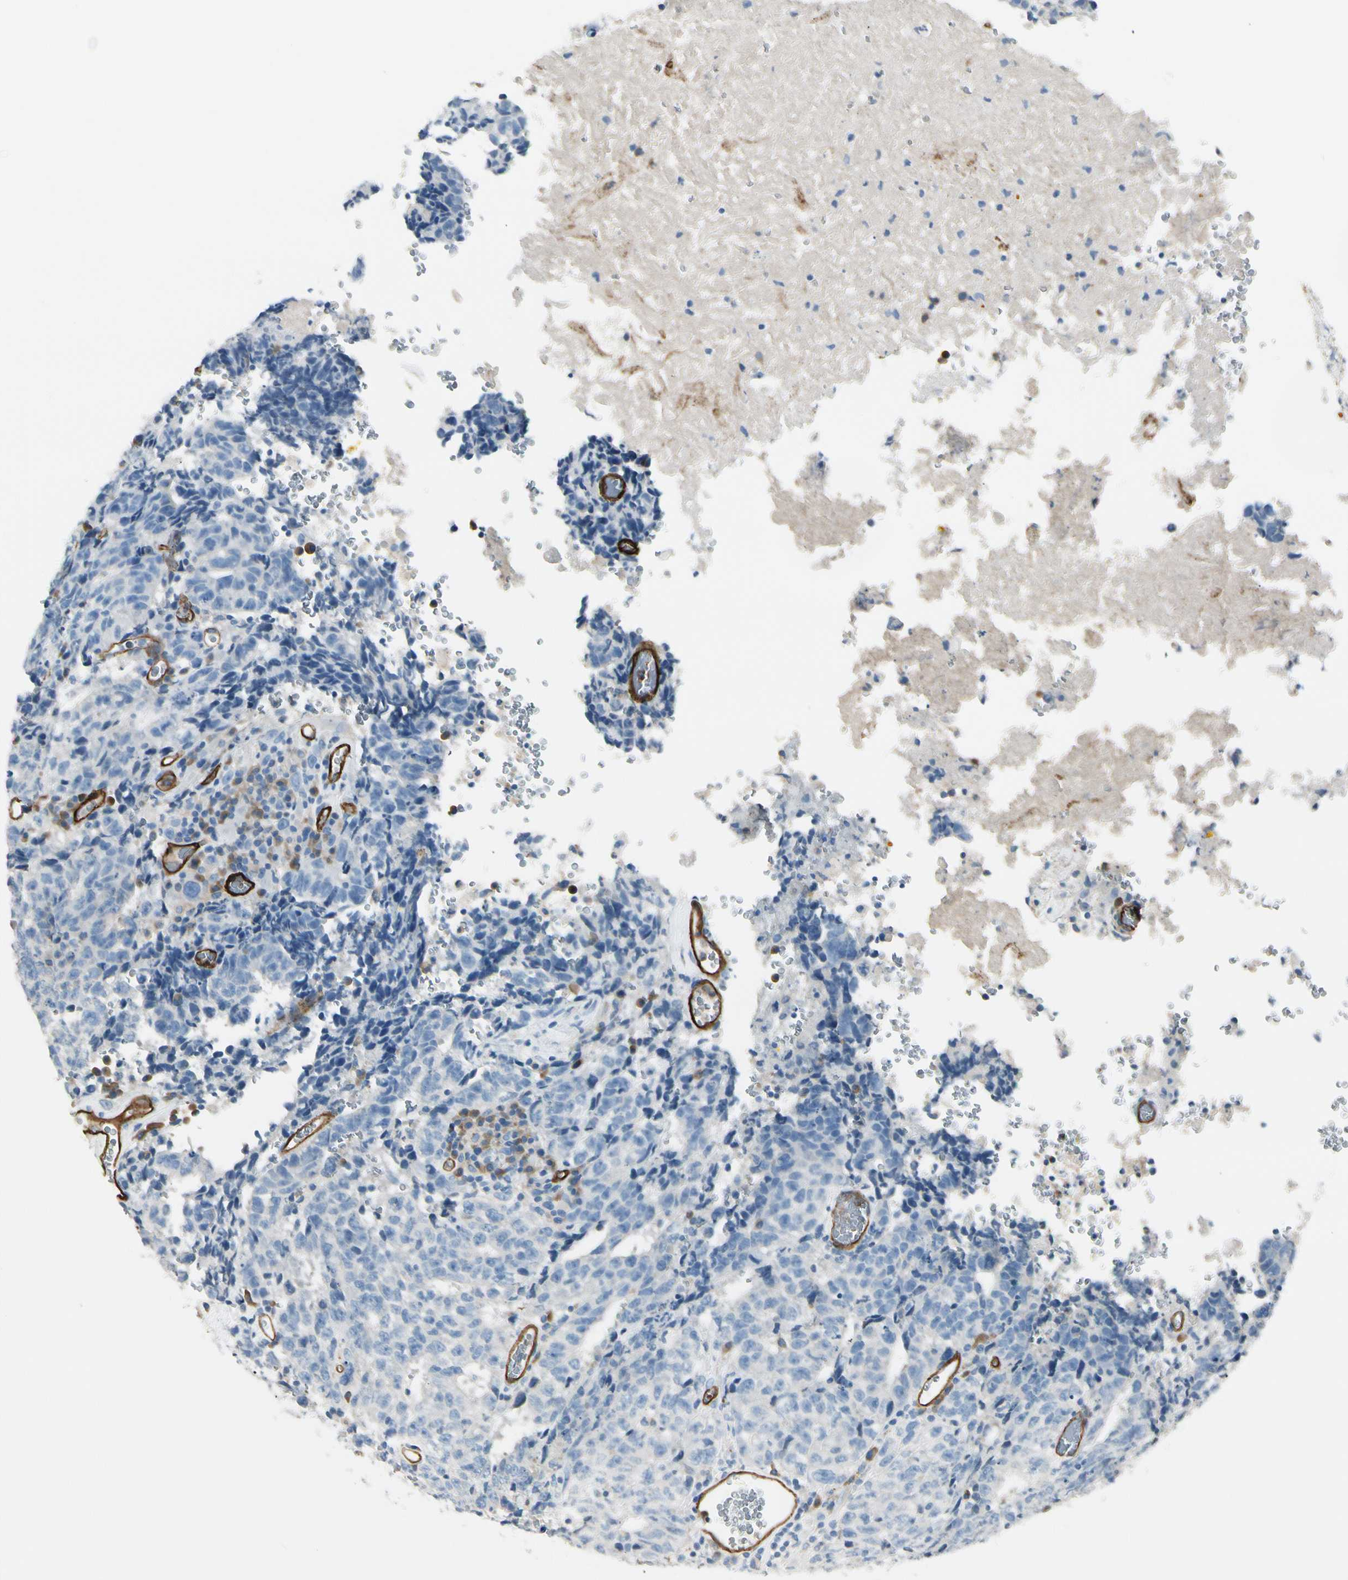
{"staining": {"intensity": "negative", "quantity": "none", "location": "none"}, "tissue": "testis cancer", "cell_type": "Tumor cells", "image_type": "cancer", "snomed": [{"axis": "morphology", "description": "Necrosis, NOS"}, {"axis": "morphology", "description": "Carcinoma, Embryonal, NOS"}, {"axis": "topography", "description": "Testis"}], "caption": "This is an IHC photomicrograph of testis cancer. There is no staining in tumor cells.", "gene": "CD93", "patient": {"sex": "male", "age": 19}}